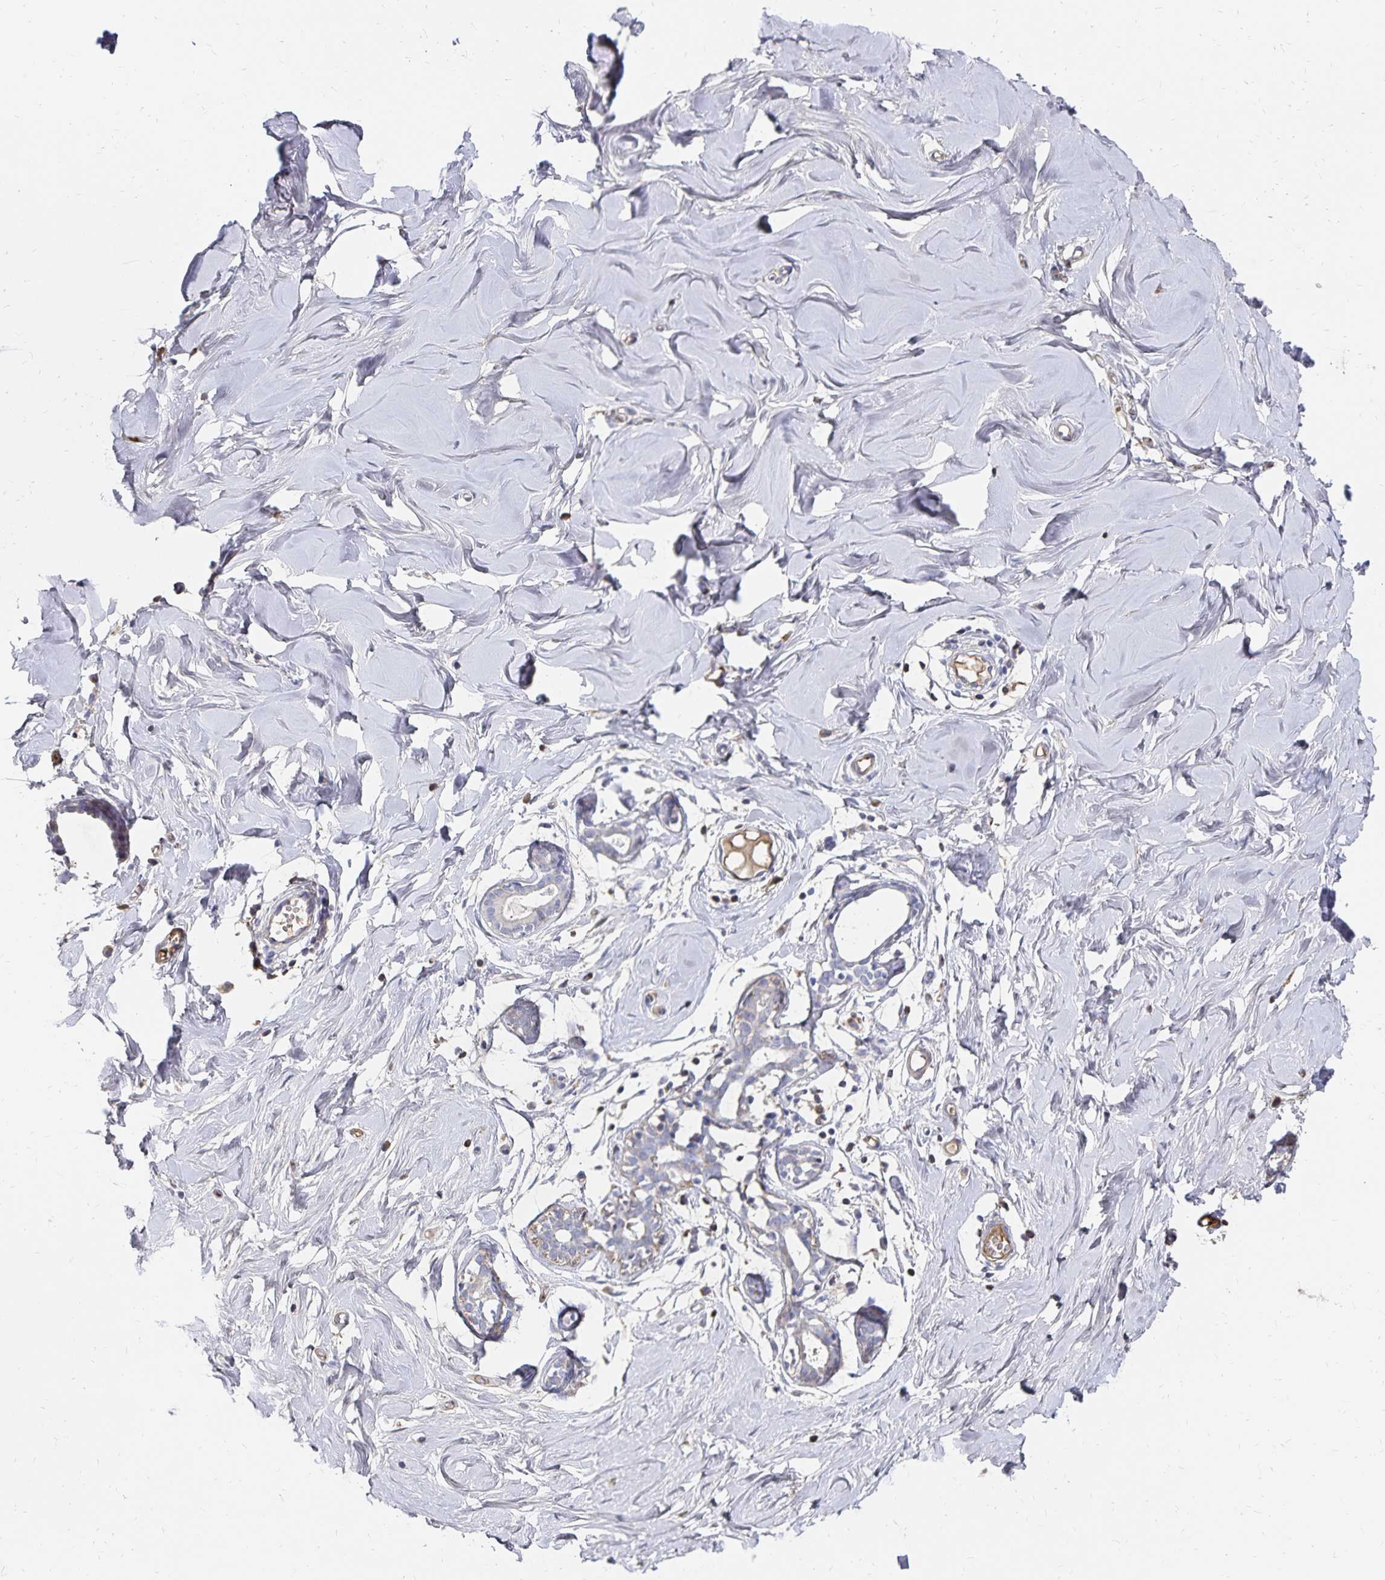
{"staining": {"intensity": "negative", "quantity": "none", "location": "none"}, "tissue": "breast", "cell_type": "Adipocytes", "image_type": "normal", "snomed": [{"axis": "morphology", "description": "Normal tissue, NOS"}, {"axis": "topography", "description": "Breast"}], "caption": "A micrograph of breast stained for a protein displays no brown staining in adipocytes.", "gene": "KISS1", "patient": {"sex": "female", "age": 27}}